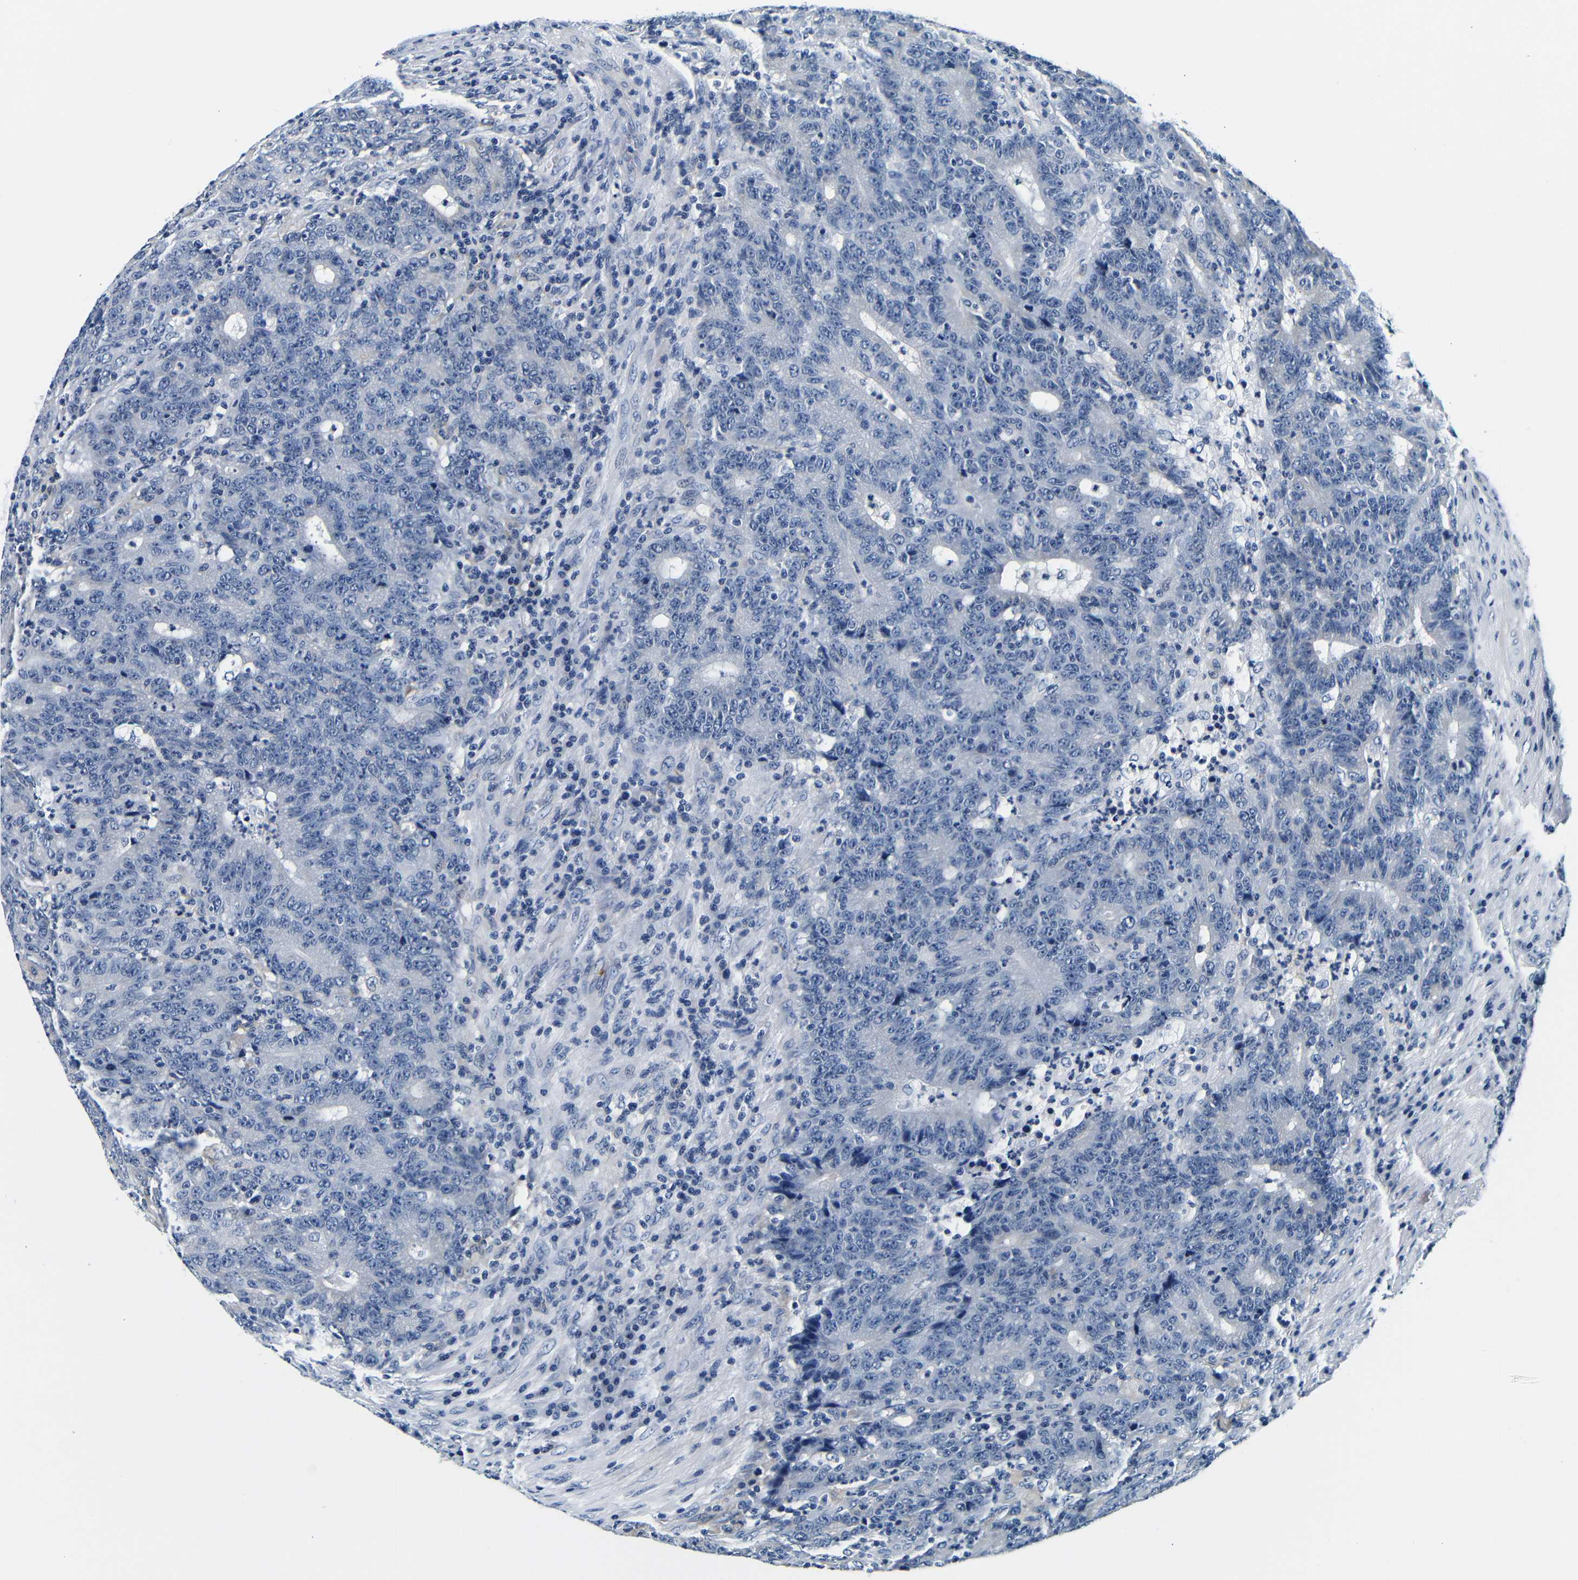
{"staining": {"intensity": "weak", "quantity": "<25%", "location": "cytoplasmic/membranous"}, "tissue": "colorectal cancer", "cell_type": "Tumor cells", "image_type": "cancer", "snomed": [{"axis": "morphology", "description": "Normal tissue, NOS"}, {"axis": "morphology", "description": "Adenocarcinoma, NOS"}, {"axis": "topography", "description": "Colon"}], "caption": "Immunohistochemistry image of human adenocarcinoma (colorectal) stained for a protein (brown), which reveals no staining in tumor cells. (Brightfield microscopy of DAB IHC at high magnification).", "gene": "GP1BA", "patient": {"sex": "female", "age": 75}}